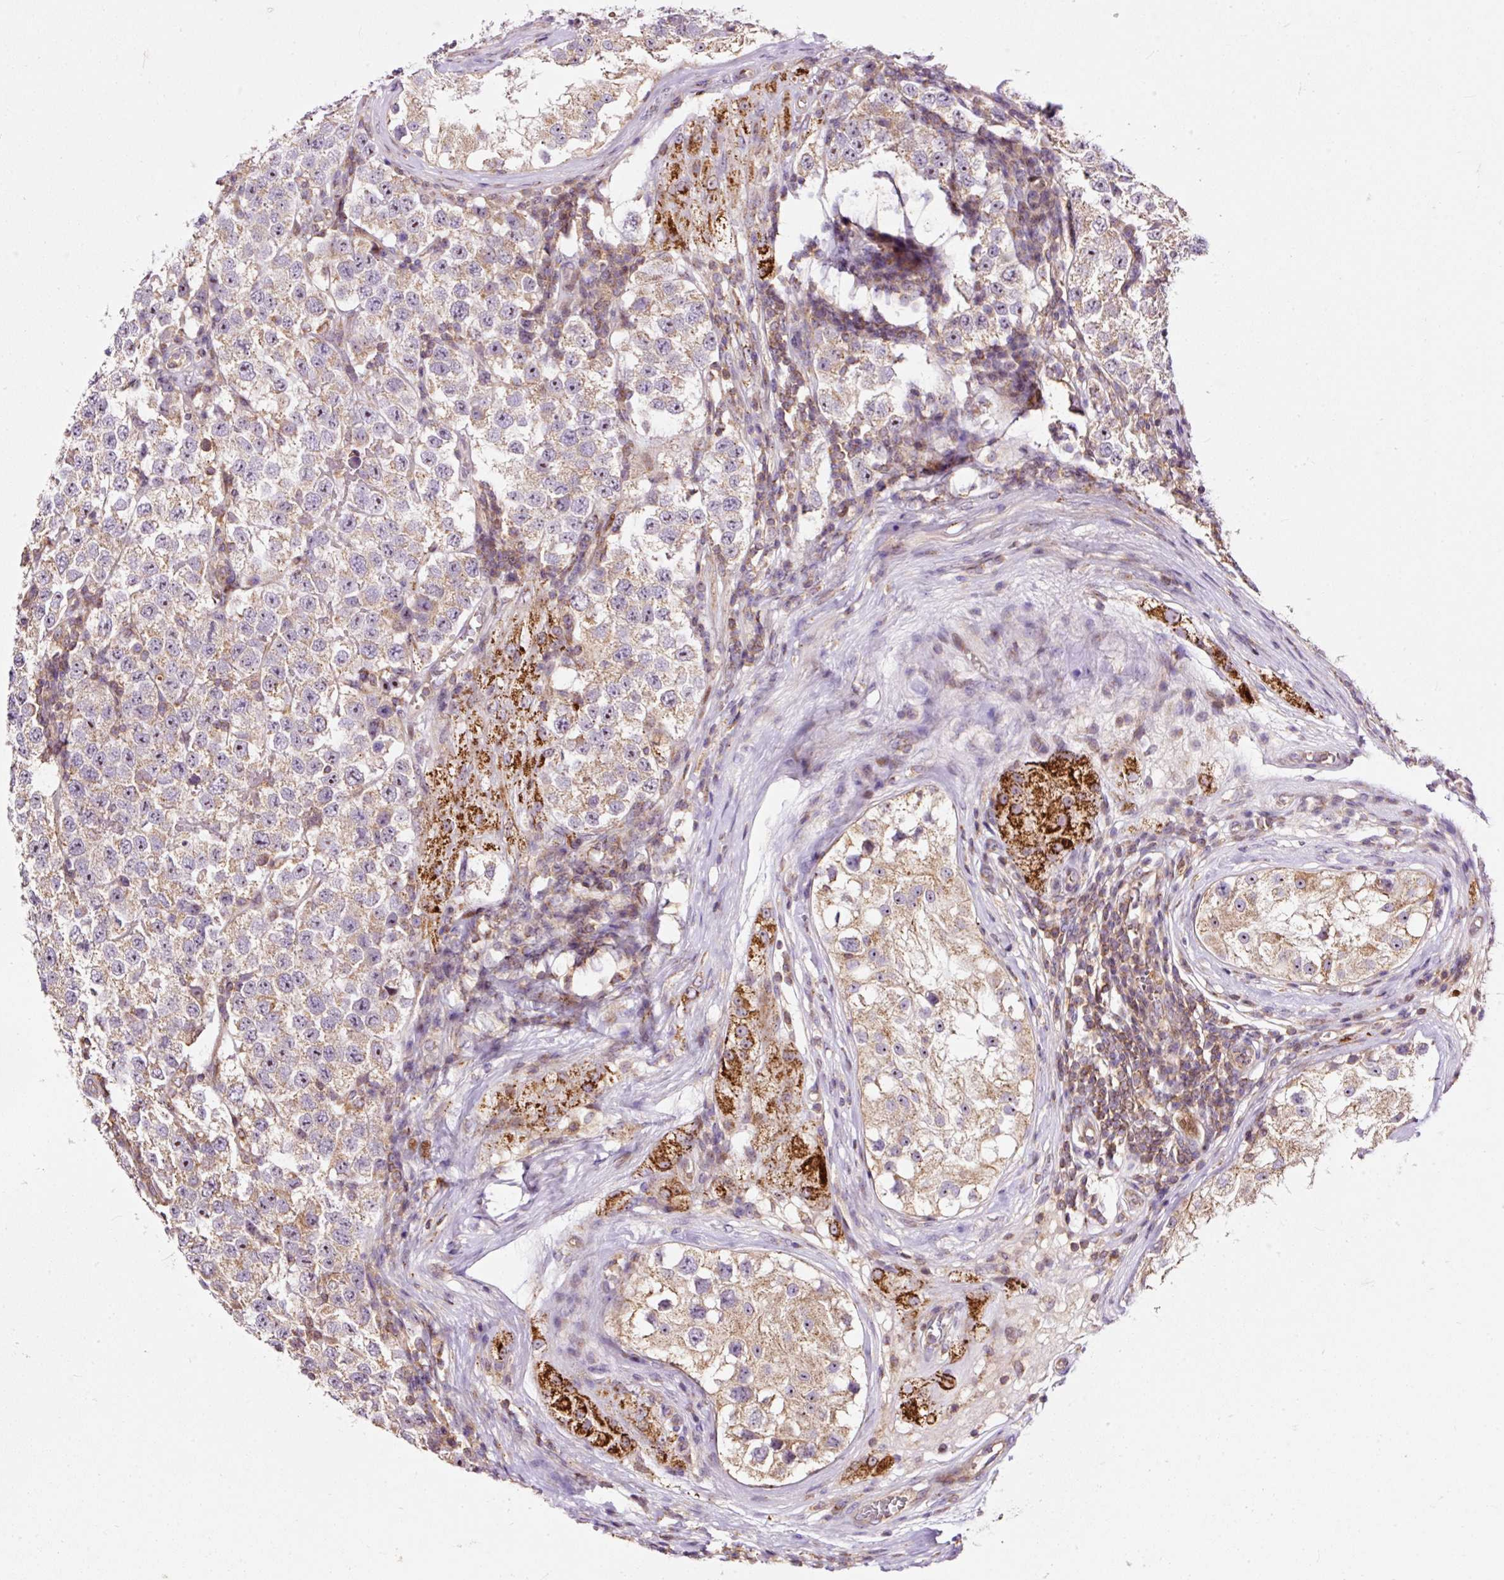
{"staining": {"intensity": "weak", "quantity": "25%-75%", "location": "cytoplasmic/membranous"}, "tissue": "testis cancer", "cell_type": "Tumor cells", "image_type": "cancer", "snomed": [{"axis": "morphology", "description": "Seminoma, NOS"}, {"axis": "topography", "description": "Testis"}], "caption": "The image shows a brown stain indicating the presence of a protein in the cytoplasmic/membranous of tumor cells in testis cancer.", "gene": "BOLA3", "patient": {"sex": "male", "age": 34}}